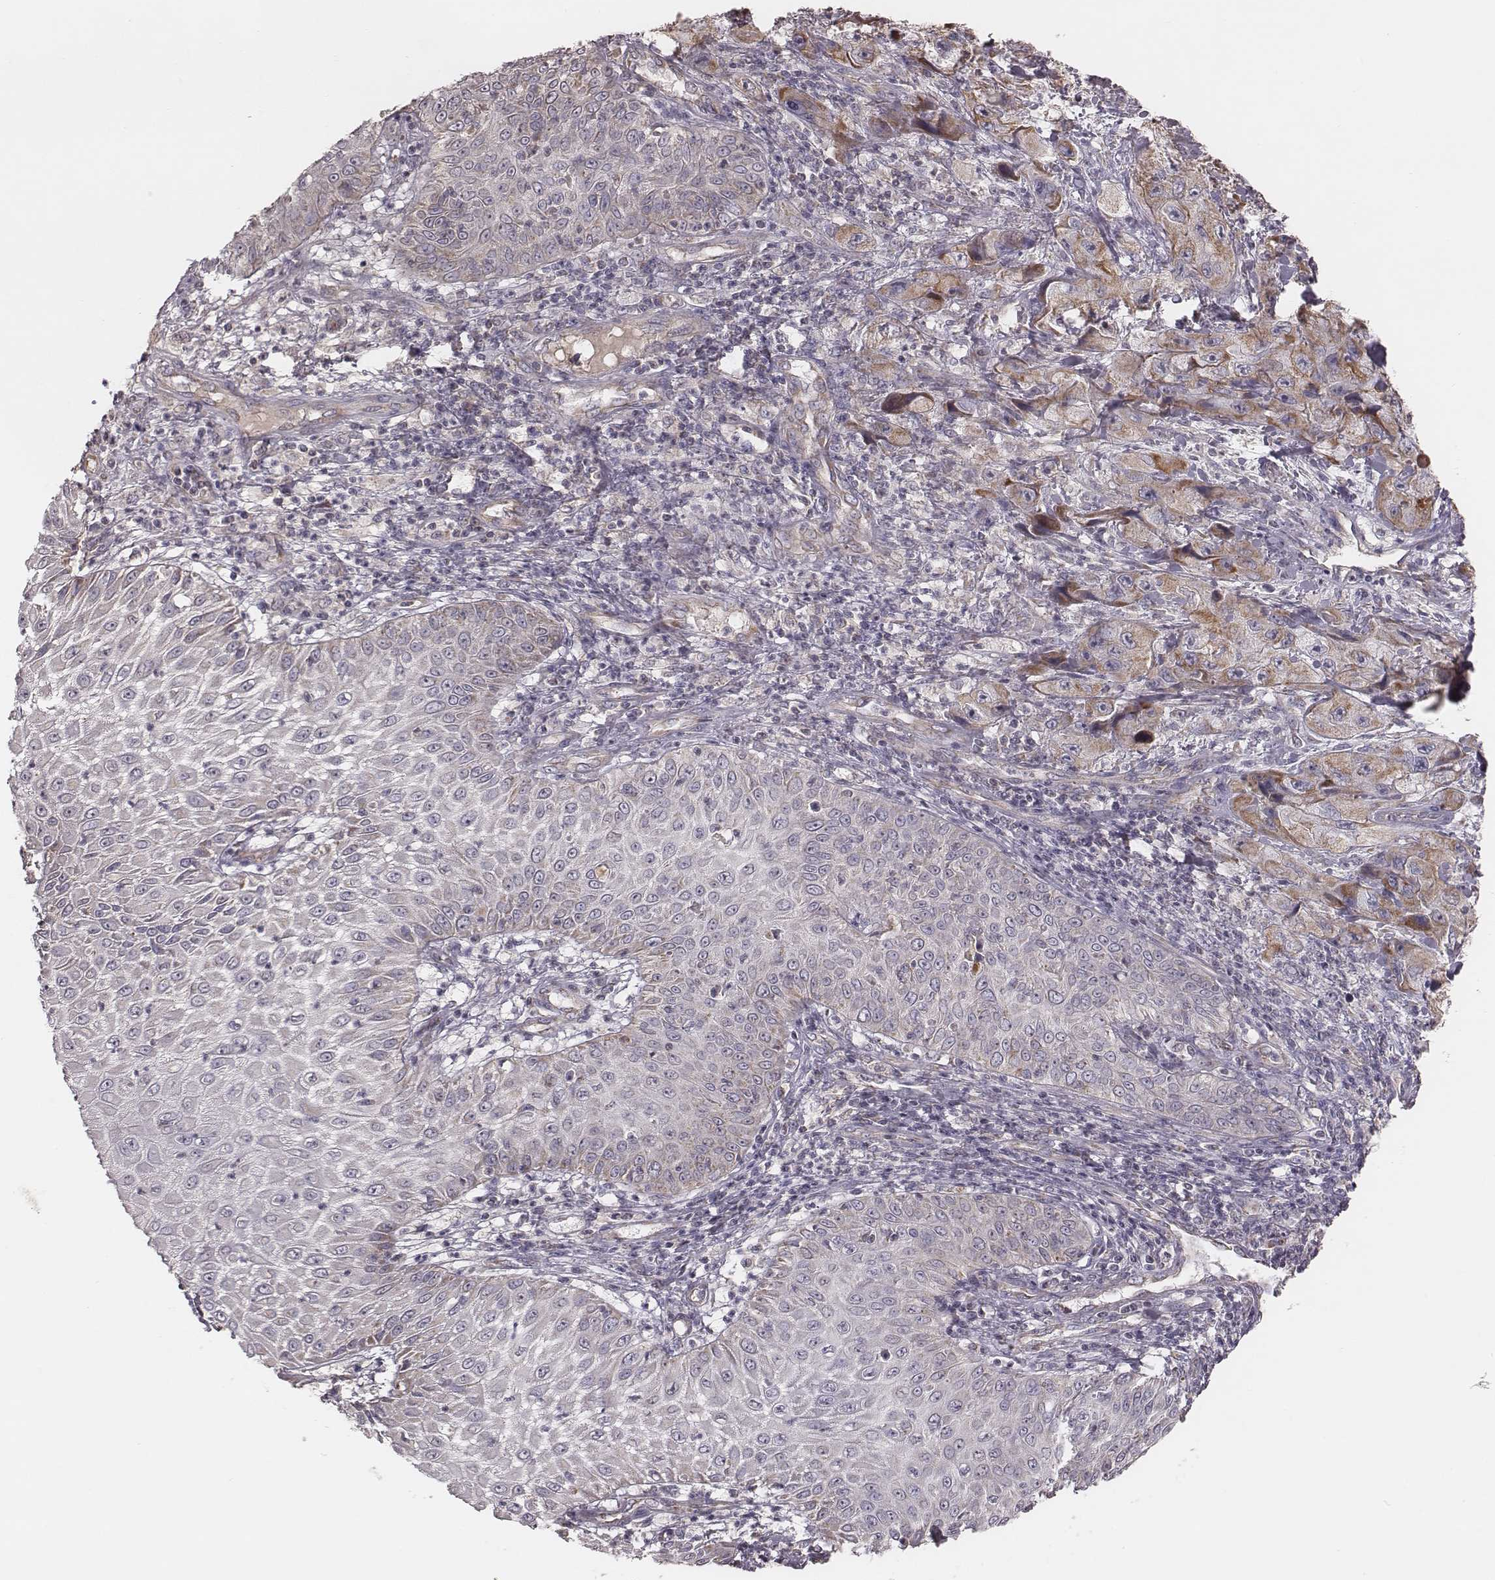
{"staining": {"intensity": "moderate", "quantity": "<25%", "location": "cytoplasmic/membranous"}, "tissue": "skin cancer", "cell_type": "Tumor cells", "image_type": "cancer", "snomed": [{"axis": "morphology", "description": "Squamous cell carcinoma, NOS"}, {"axis": "topography", "description": "Skin"}, {"axis": "topography", "description": "Subcutis"}], "caption": "Moderate cytoplasmic/membranous protein expression is identified in approximately <25% of tumor cells in skin squamous cell carcinoma.", "gene": "MRPS27", "patient": {"sex": "male", "age": 73}}